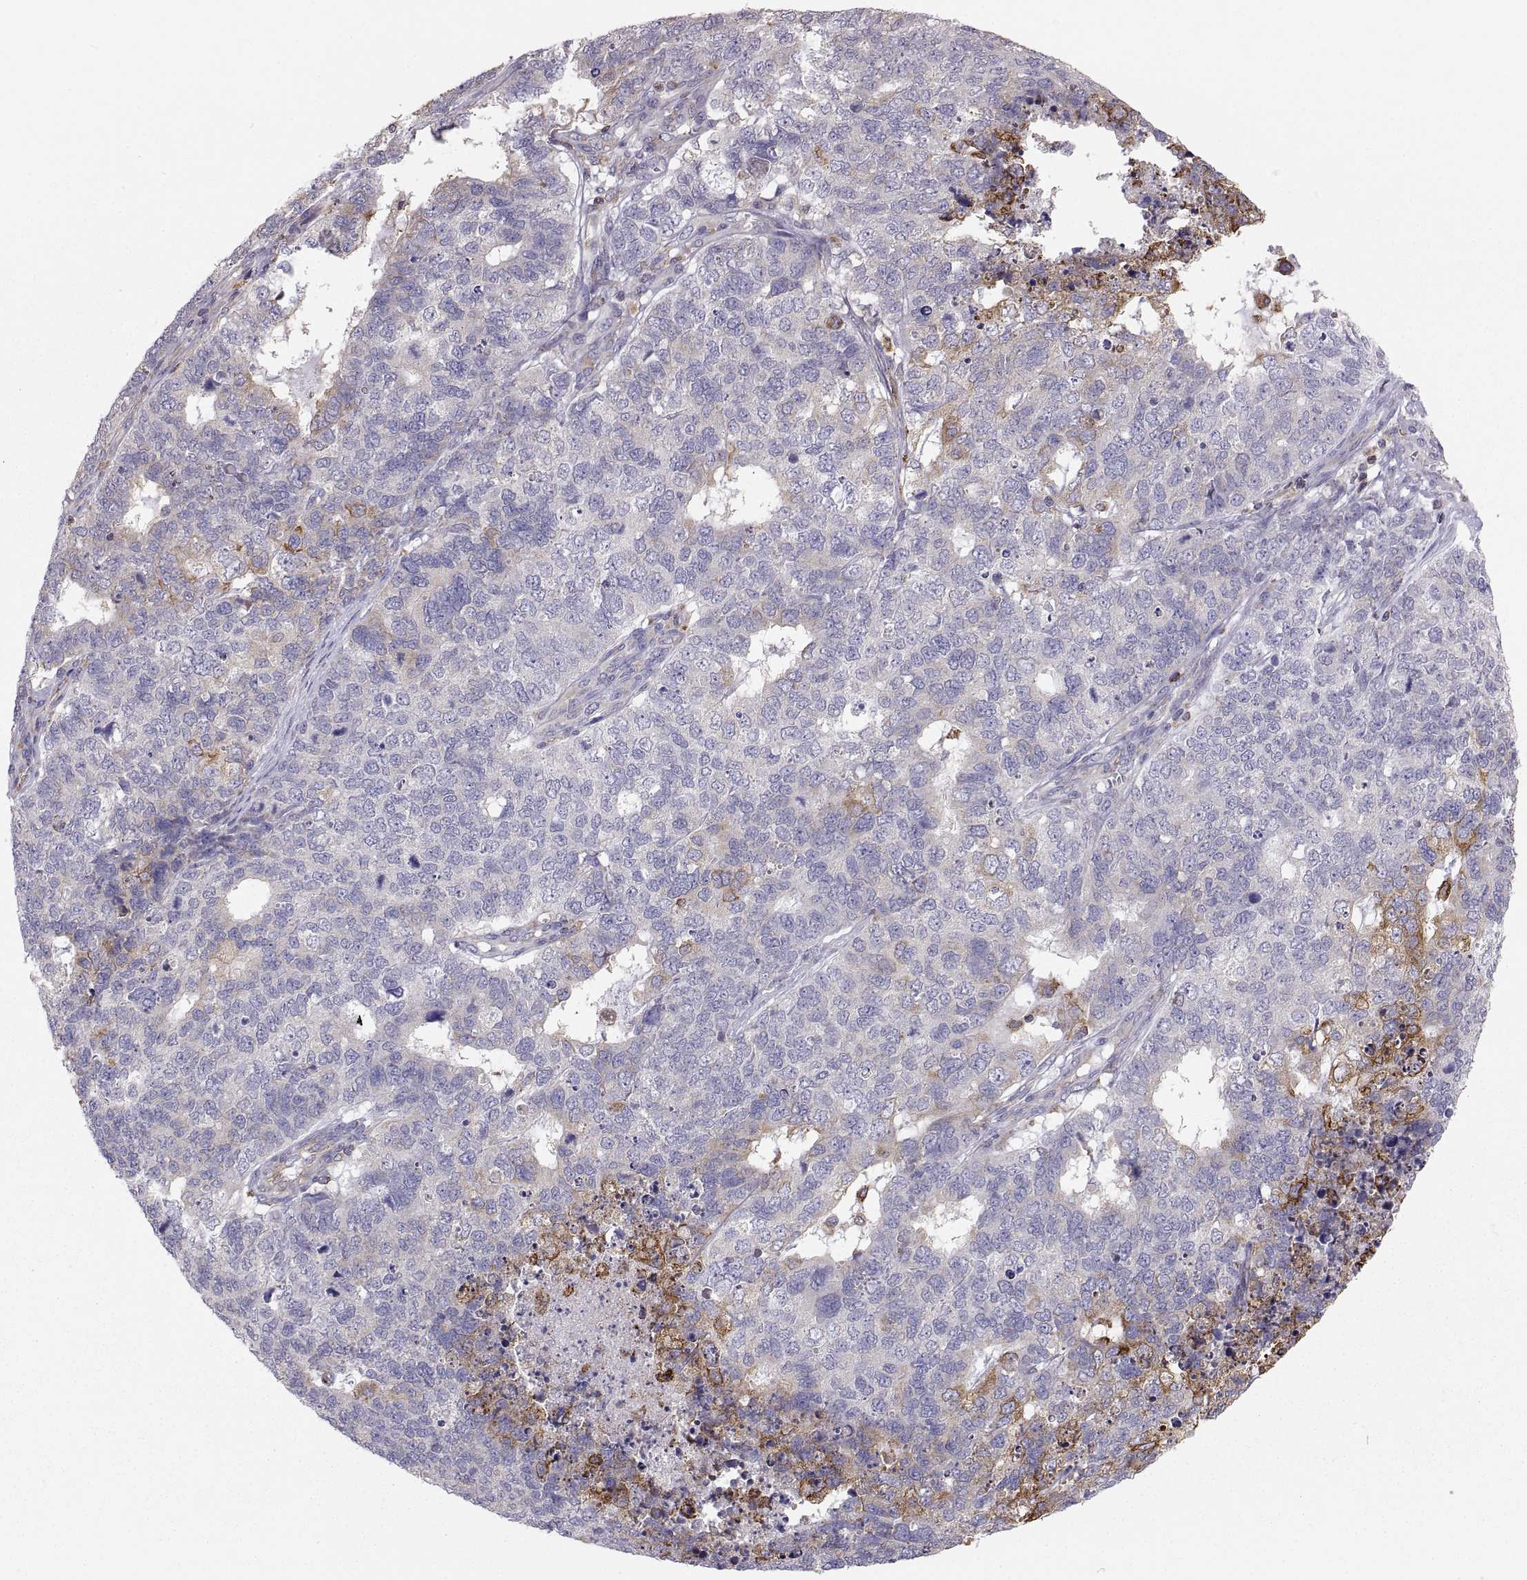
{"staining": {"intensity": "moderate", "quantity": "<25%", "location": "cytoplasmic/membranous"}, "tissue": "cervical cancer", "cell_type": "Tumor cells", "image_type": "cancer", "snomed": [{"axis": "morphology", "description": "Squamous cell carcinoma, NOS"}, {"axis": "topography", "description": "Cervix"}], "caption": "Cervical cancer (squamous cell carcinoma) stained with immunohistochemistry (IHC) displays moderate cytoplasmic/membranous positivity in approximately <25% of tumor cells.", "gene": "ERO1A", "patient": {"sex": "female", "age": 63}}